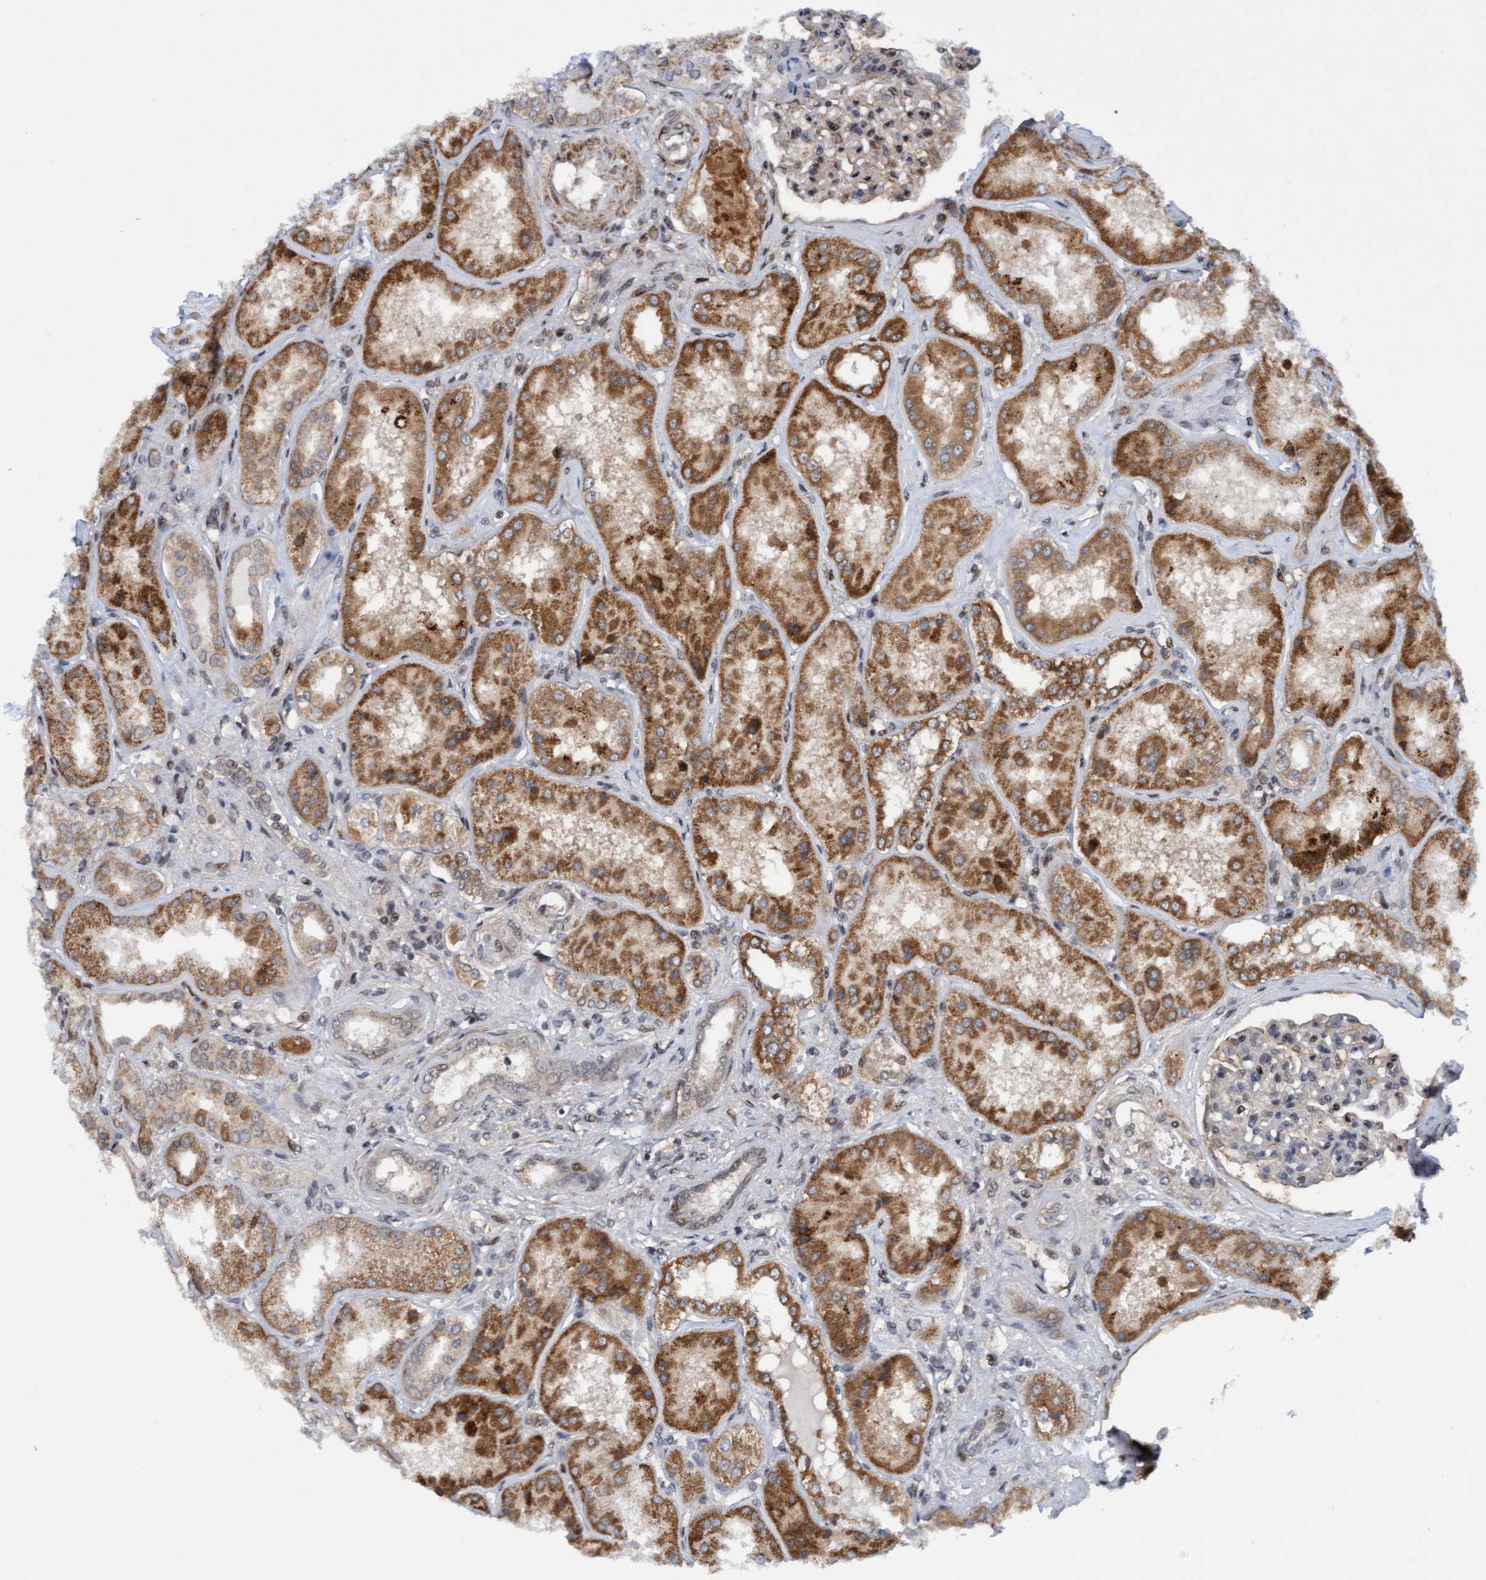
{"staining": {"intensity": "weak", "quantity": ">75%", "location": "cytoplasmic/membranous,nuclear"}, "tissue": "kidney", "cell_type": "Cells in glomeruli", "image_type": "normal", "snomed": [{"axis": "morphology", "description": "Normal tissue, NOS"}, {"axis": "topography", "description": "Kidney"}], "caption": "Brown immunohistochemical staining in normal human kidney exhibits weak cytoplasmic/membranous,nuclear positivity in about >75% of cells in glomeruli.", "gene": "ITFG1", "patient": {"sex": "female", "age": 56}}